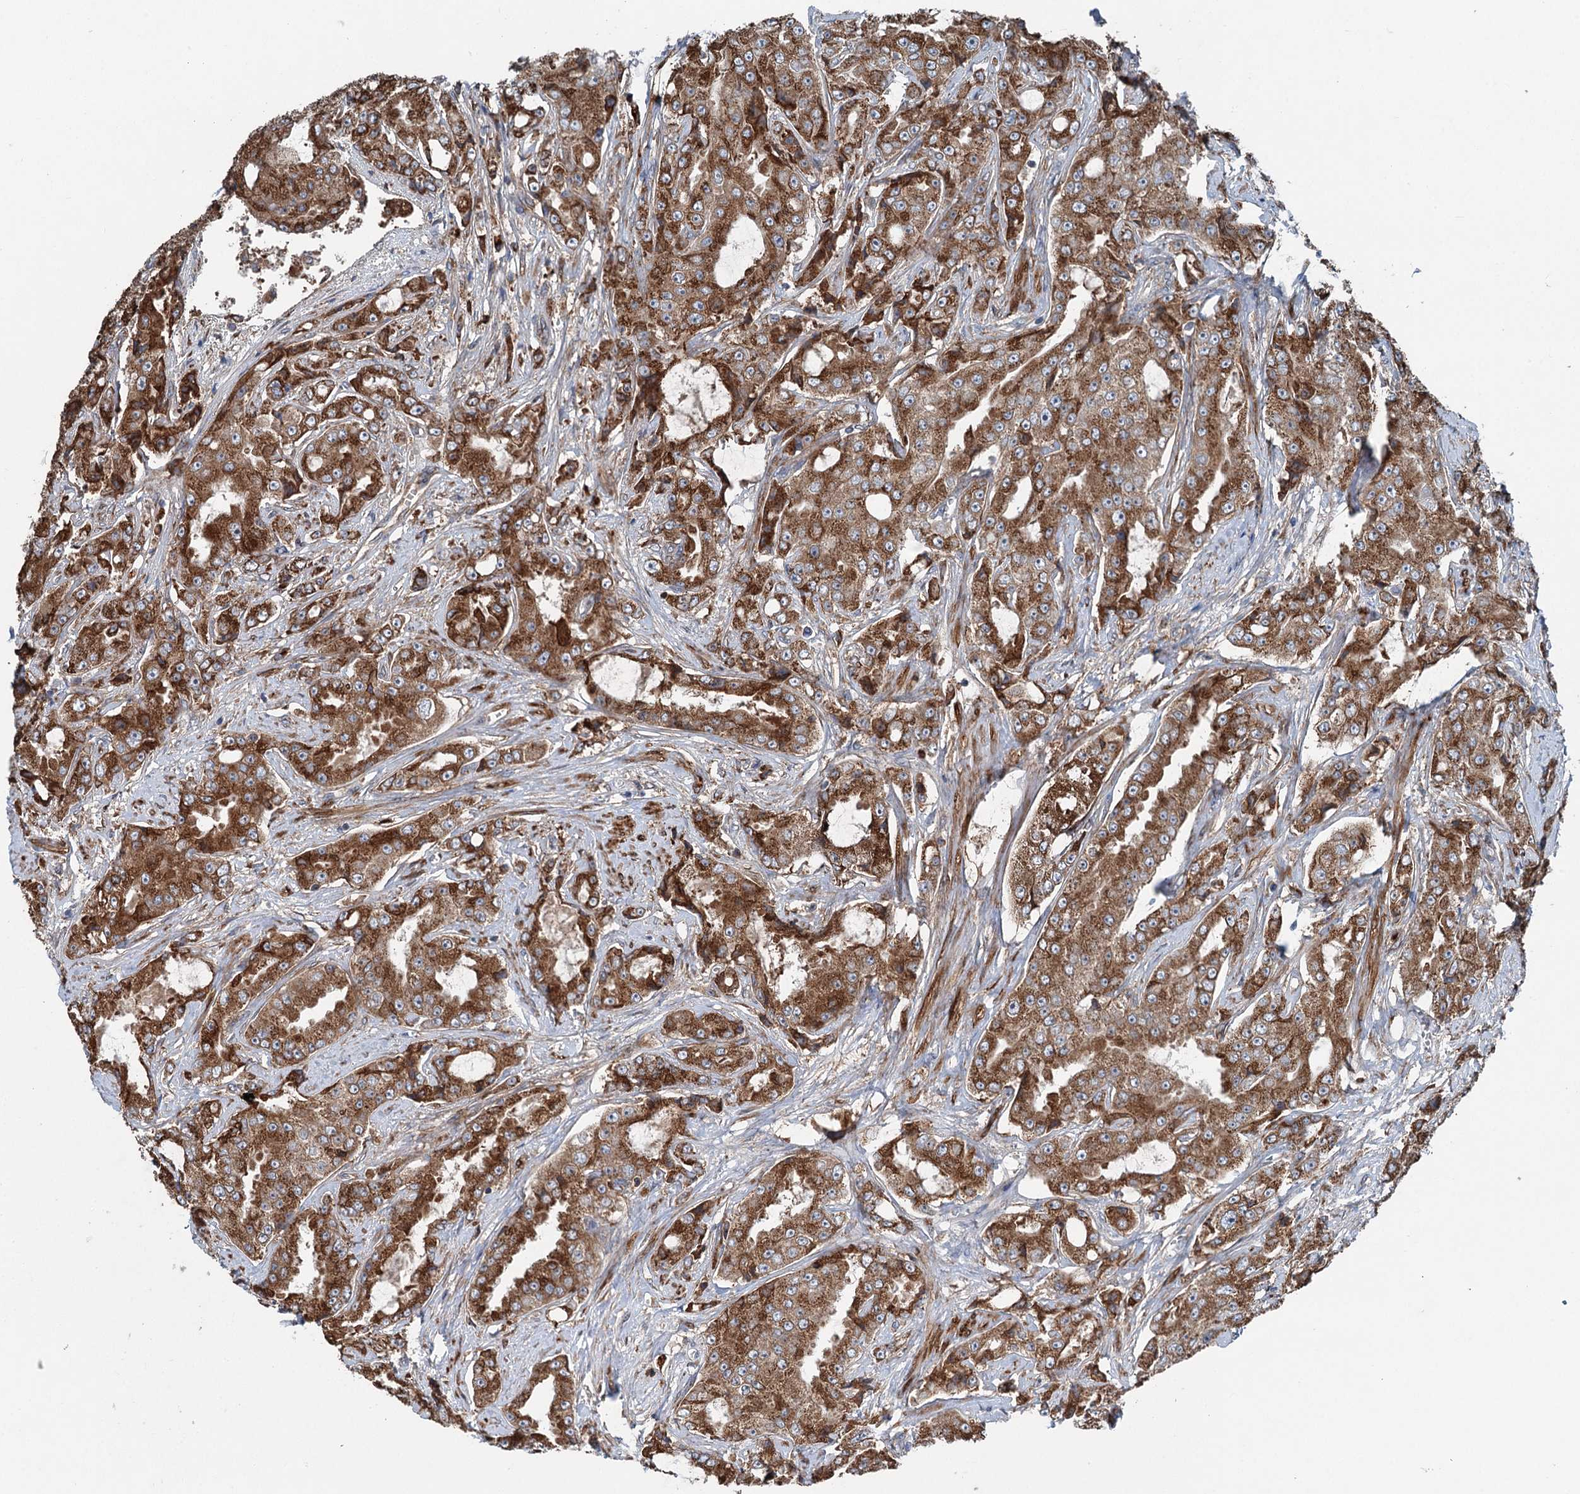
{"staining": {"intensity": "strong", "quantity": ">75%", "location": "cytoplasmic/membranous"}, "tissue": "prostate cancer", "cell_type": "Tumor cells", "image_type": "cancer", "snomed": [{"axis": "morphology", "description": "Adenocarcinoma, High grade"}, {"axis": "topography", "description": "Prostate"}], "caption": "Immunohistochemical staining of human prostate adenocarcinoma (high-grade) displays high levels of strong cytoplasmic/membranous protein expression in about >75% of tumor cells.", "gene": "CALCOCO1", "patient": {"sex": "male", "age": 73}}